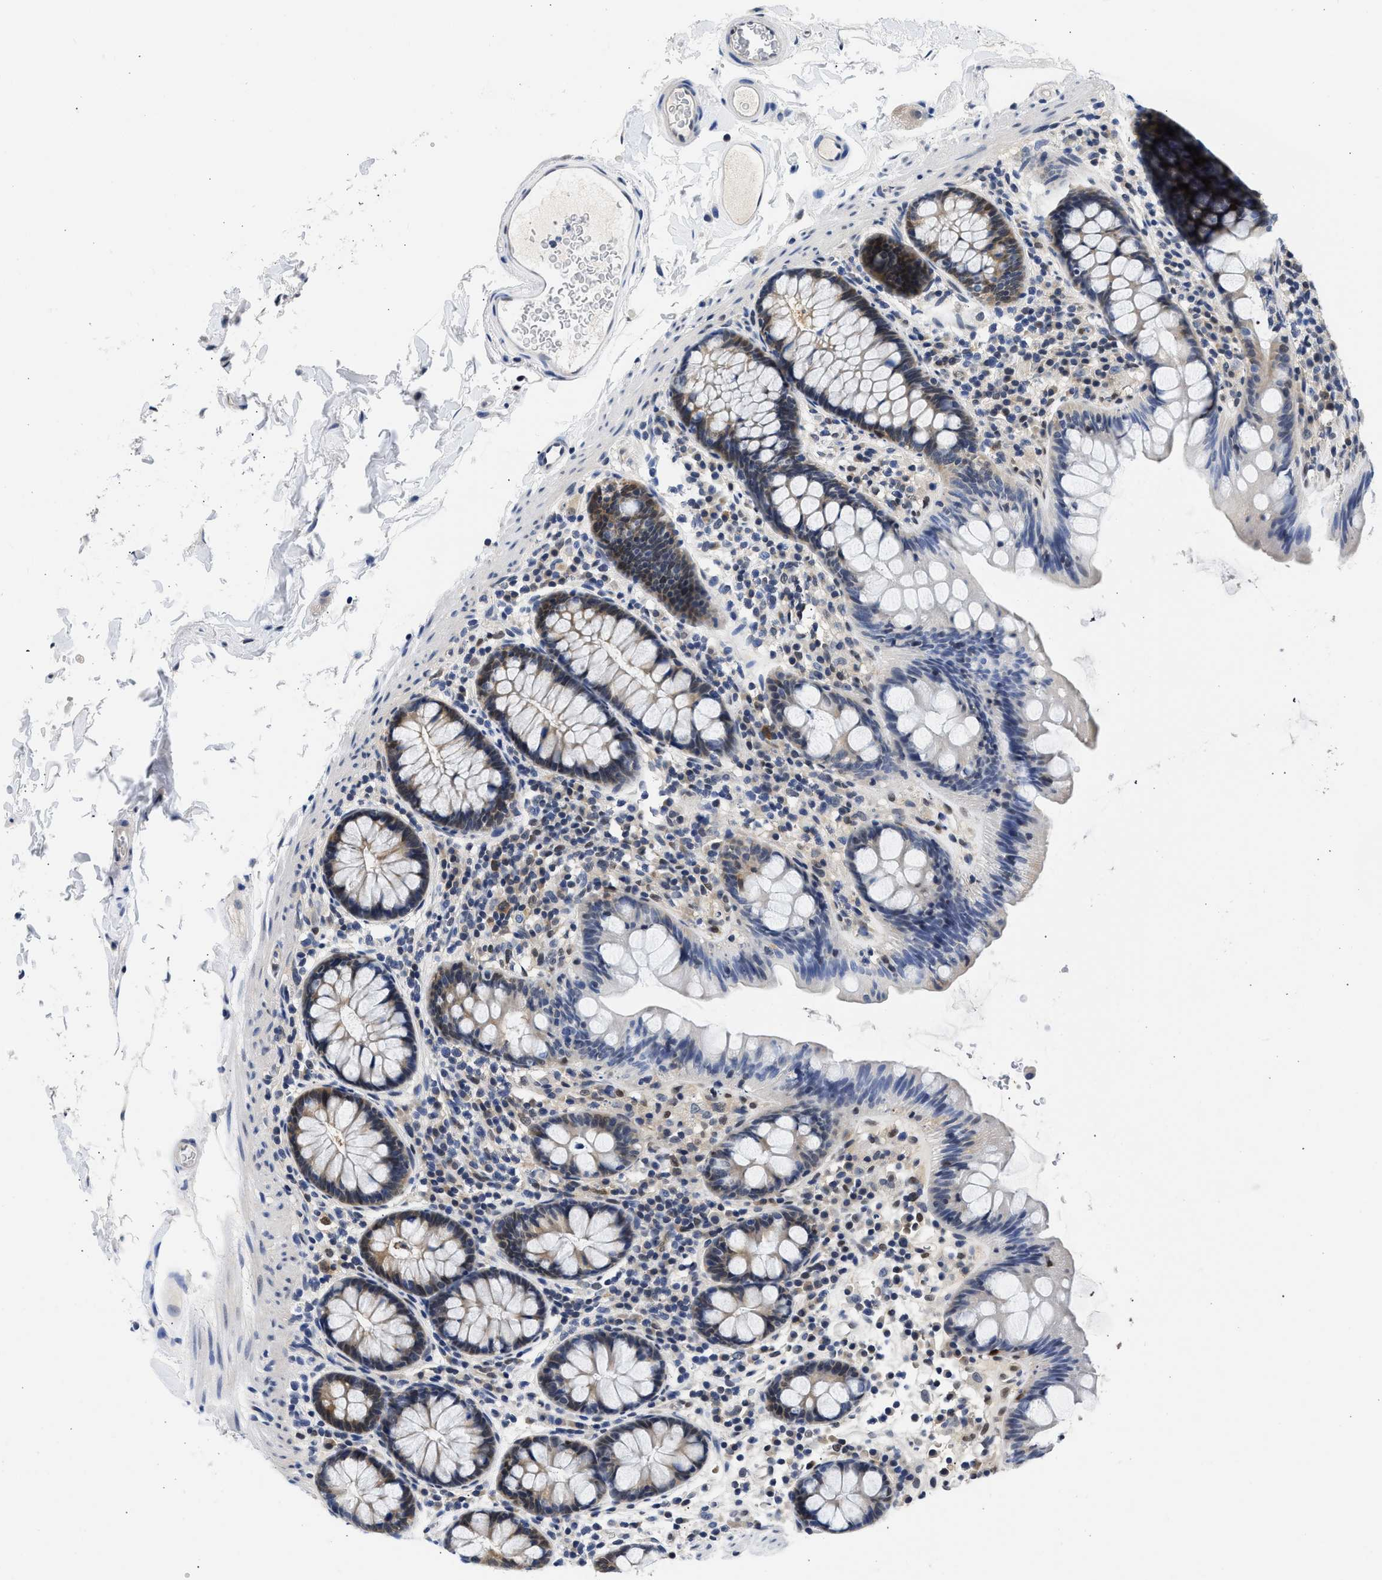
{"staining": {"intensity": "negative", "quantity": "none", "location": "none"}, "tissue": "colon", "cell_type": "Endothelial cells", "image_type": "normal", "snomed": [{"axis": "morphology", "description": "Normal tissue, NOS"}, {"axis": "topography", "description": "Colon"}], "caption": "Immunohistochemical staining of benign colon shows no significant staining in endothelial cells. (Brightfield microscopy of DAB (3,3'-diaminobenzidine) immunohistochemistry (IHC) at high magnification).", "gene": "XPO5", "patient": {"sex": "female", "age": 80}}